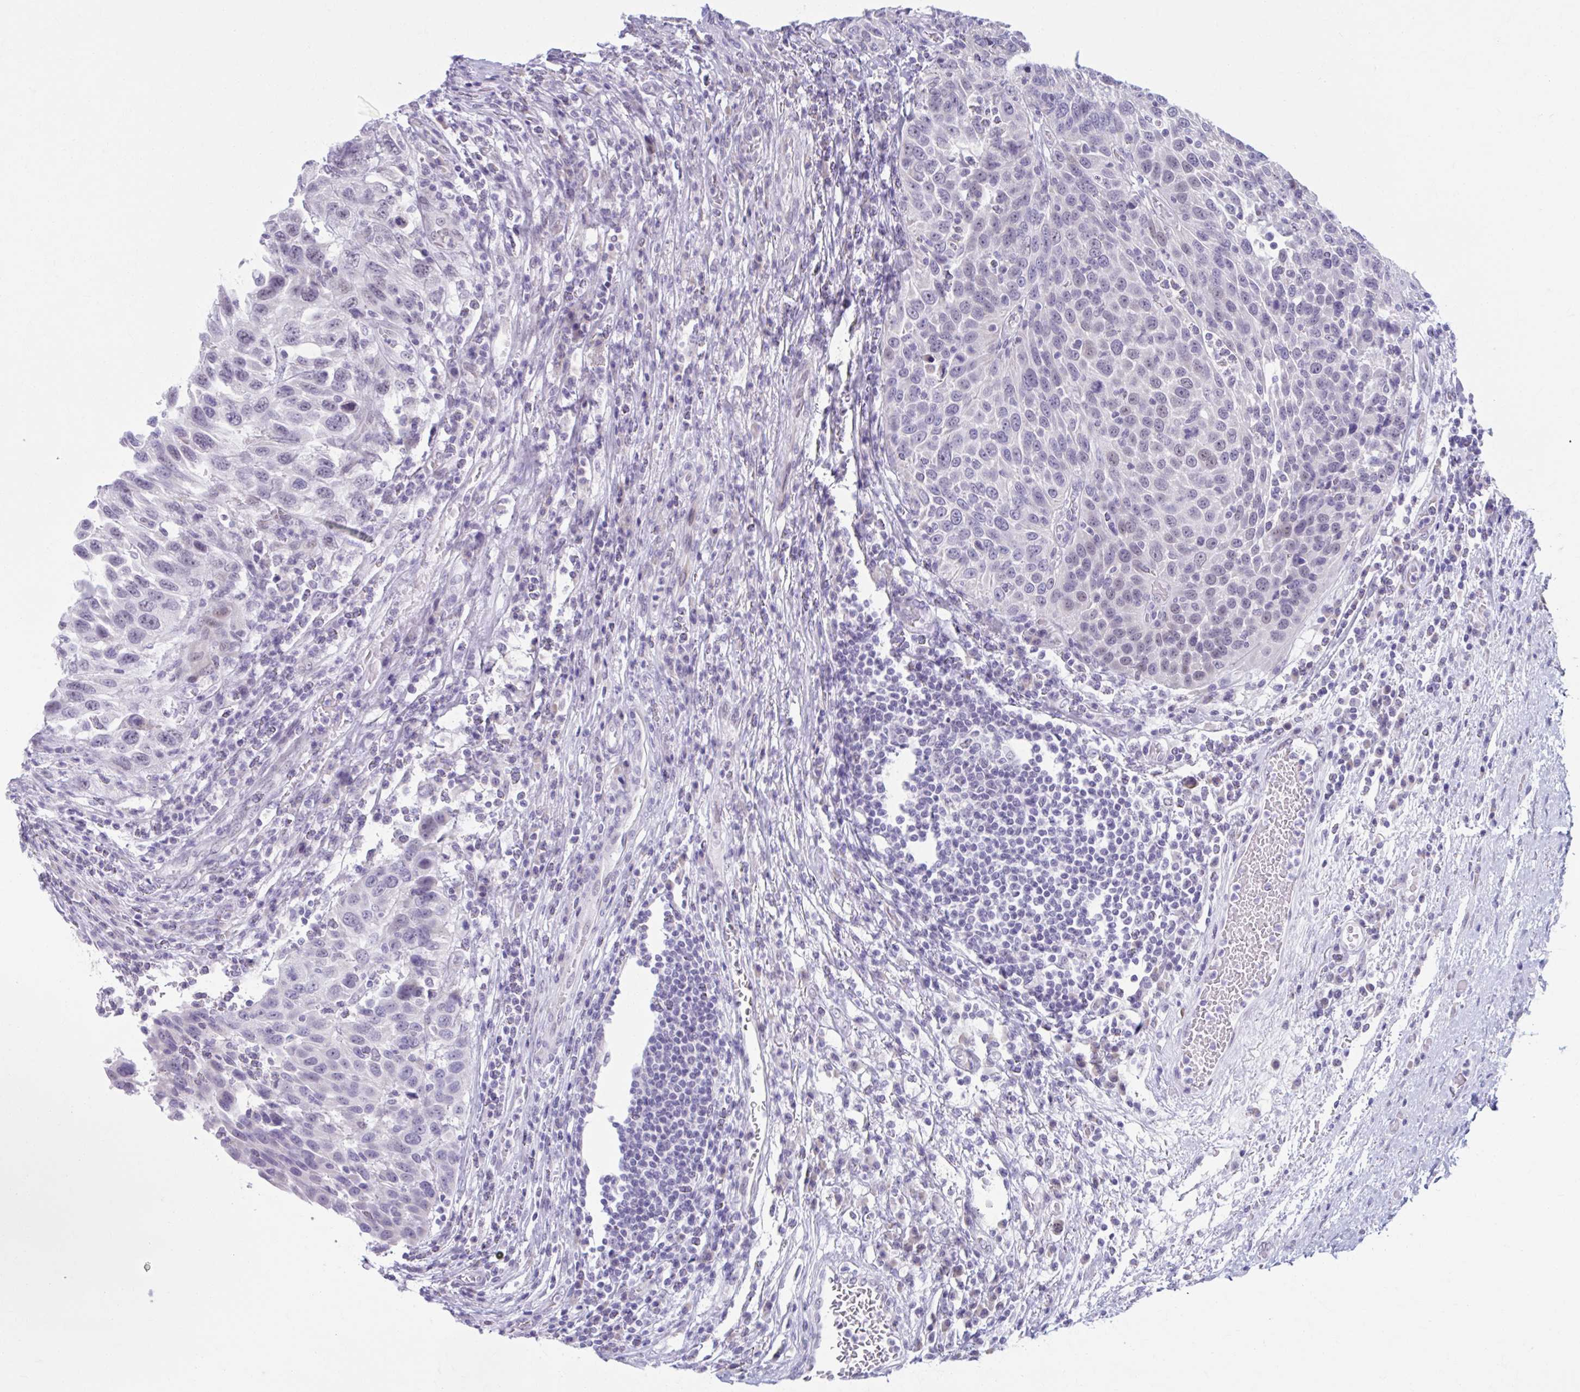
{"staining": {"intensity": "moderate", "quantity": "25%-75%", "location": "nuclear"}, "tissue": "urothelial cancer", "cell_type": "Tumor cells", "image_type": "cancer", "snomed": [{"axis": "morphology", "description": "Urothelial carcinoma, High grade"}, {"axis": "topography", "description": "Urinary bladder"}], "caption": "Immunohistochemistry (IHC) image of neoplastic tissue: urothelial cancer stained using immunohistochemistry displays medium levels of moderate protein expression localized specifically in the nuclear of tumor cells, appearing as a nuclear brown color.", "gene": "CCDC105", "patient": {"sex": "female", "age": 70}}